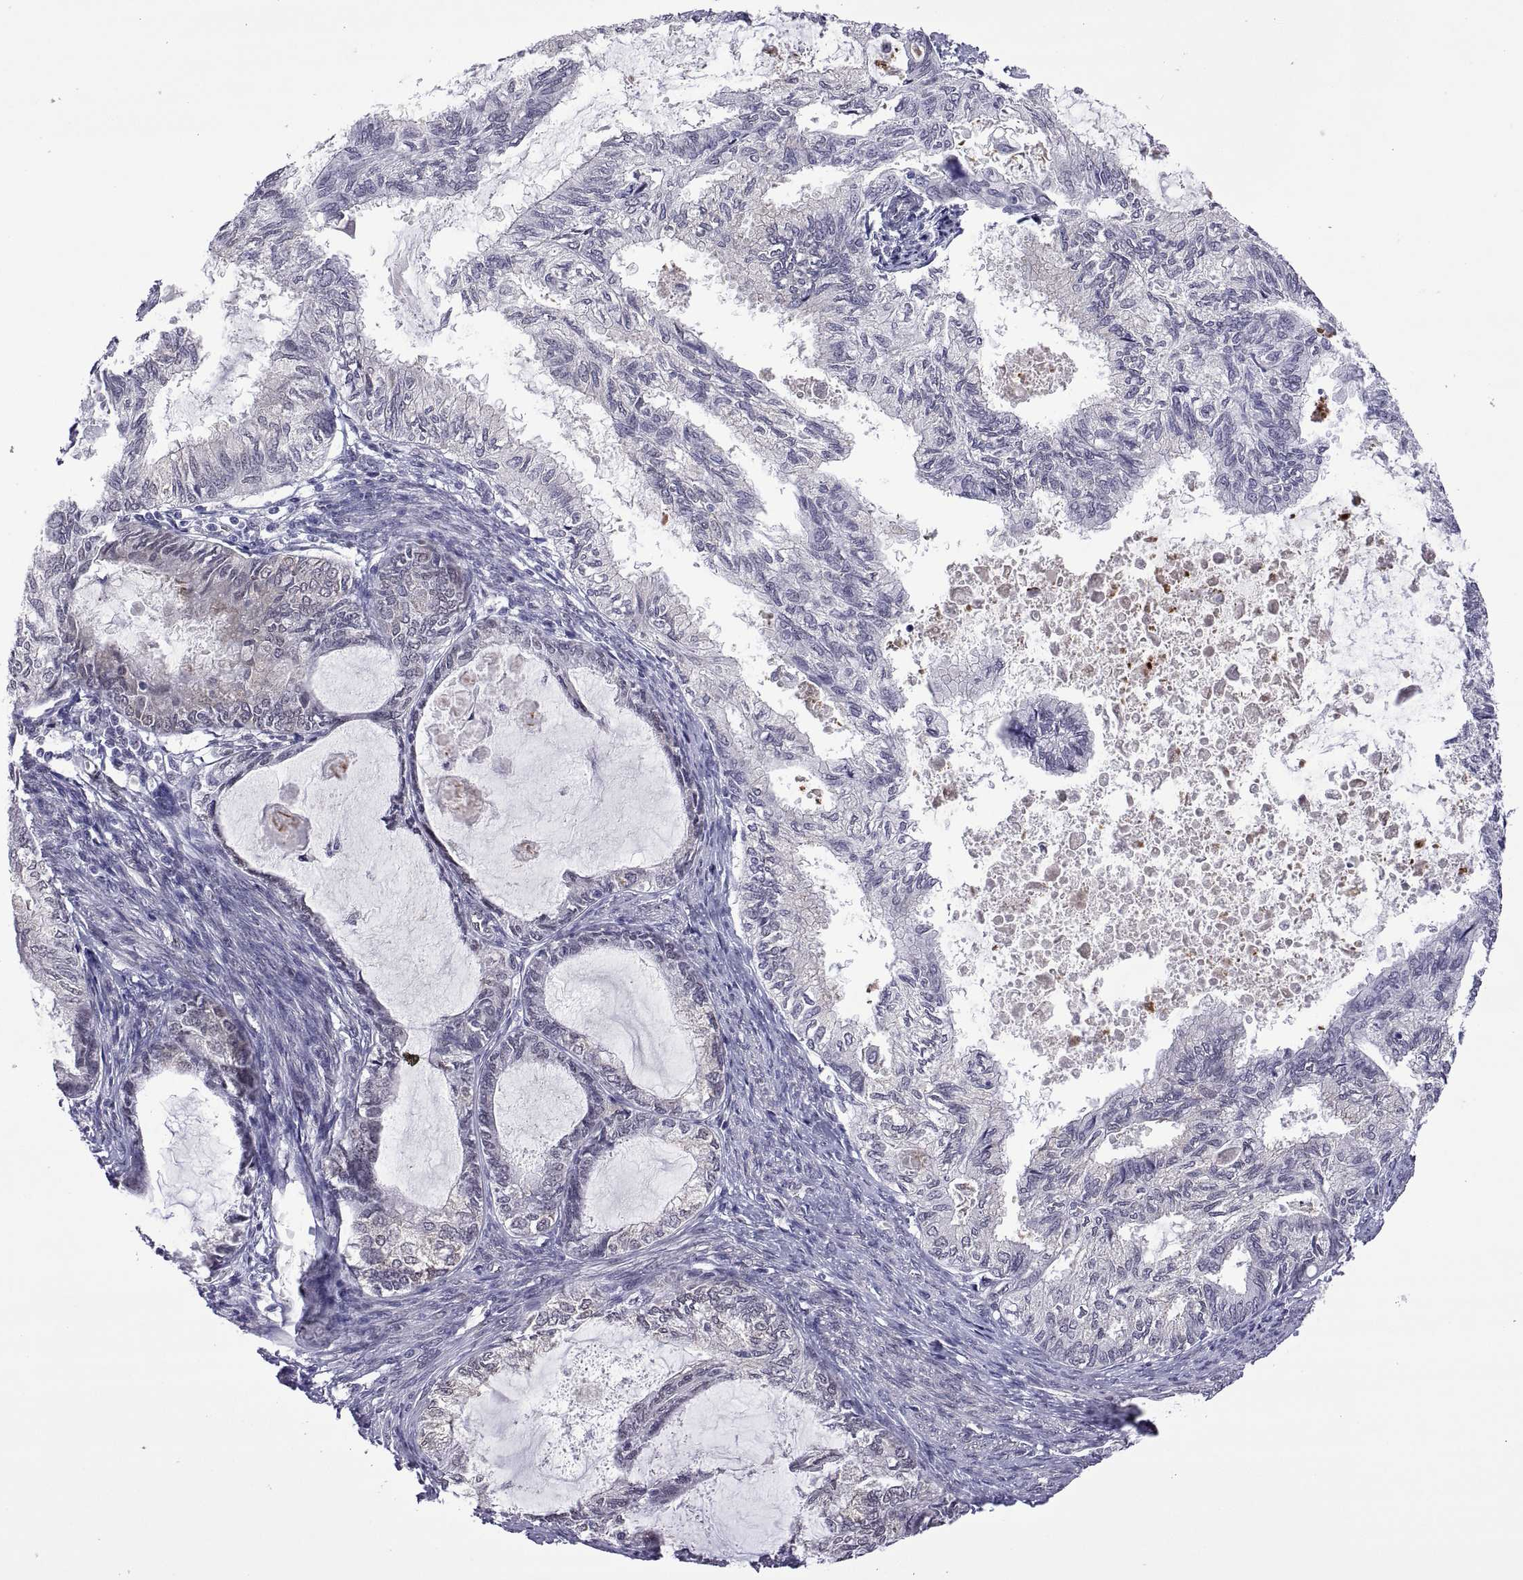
{"staining": {"intensity": "negative", "quantity": "none", "location": "none"}, "tissue": "endometrial cancer", "cell_type": "Tumor cells", "image_type": "cancer", "snomed": [{"axis": "morphology", "description": "Adenocarcinoma, NOS"}, {"axis": "topography", "description": "Endometrium"}], "caption": "DAB immunohistochemical staining of human endometrial cancer demonstrates no significant staining in tumor cells.", "gene": "NR4A1", "patient": {"sex": "female", "age": 86}}